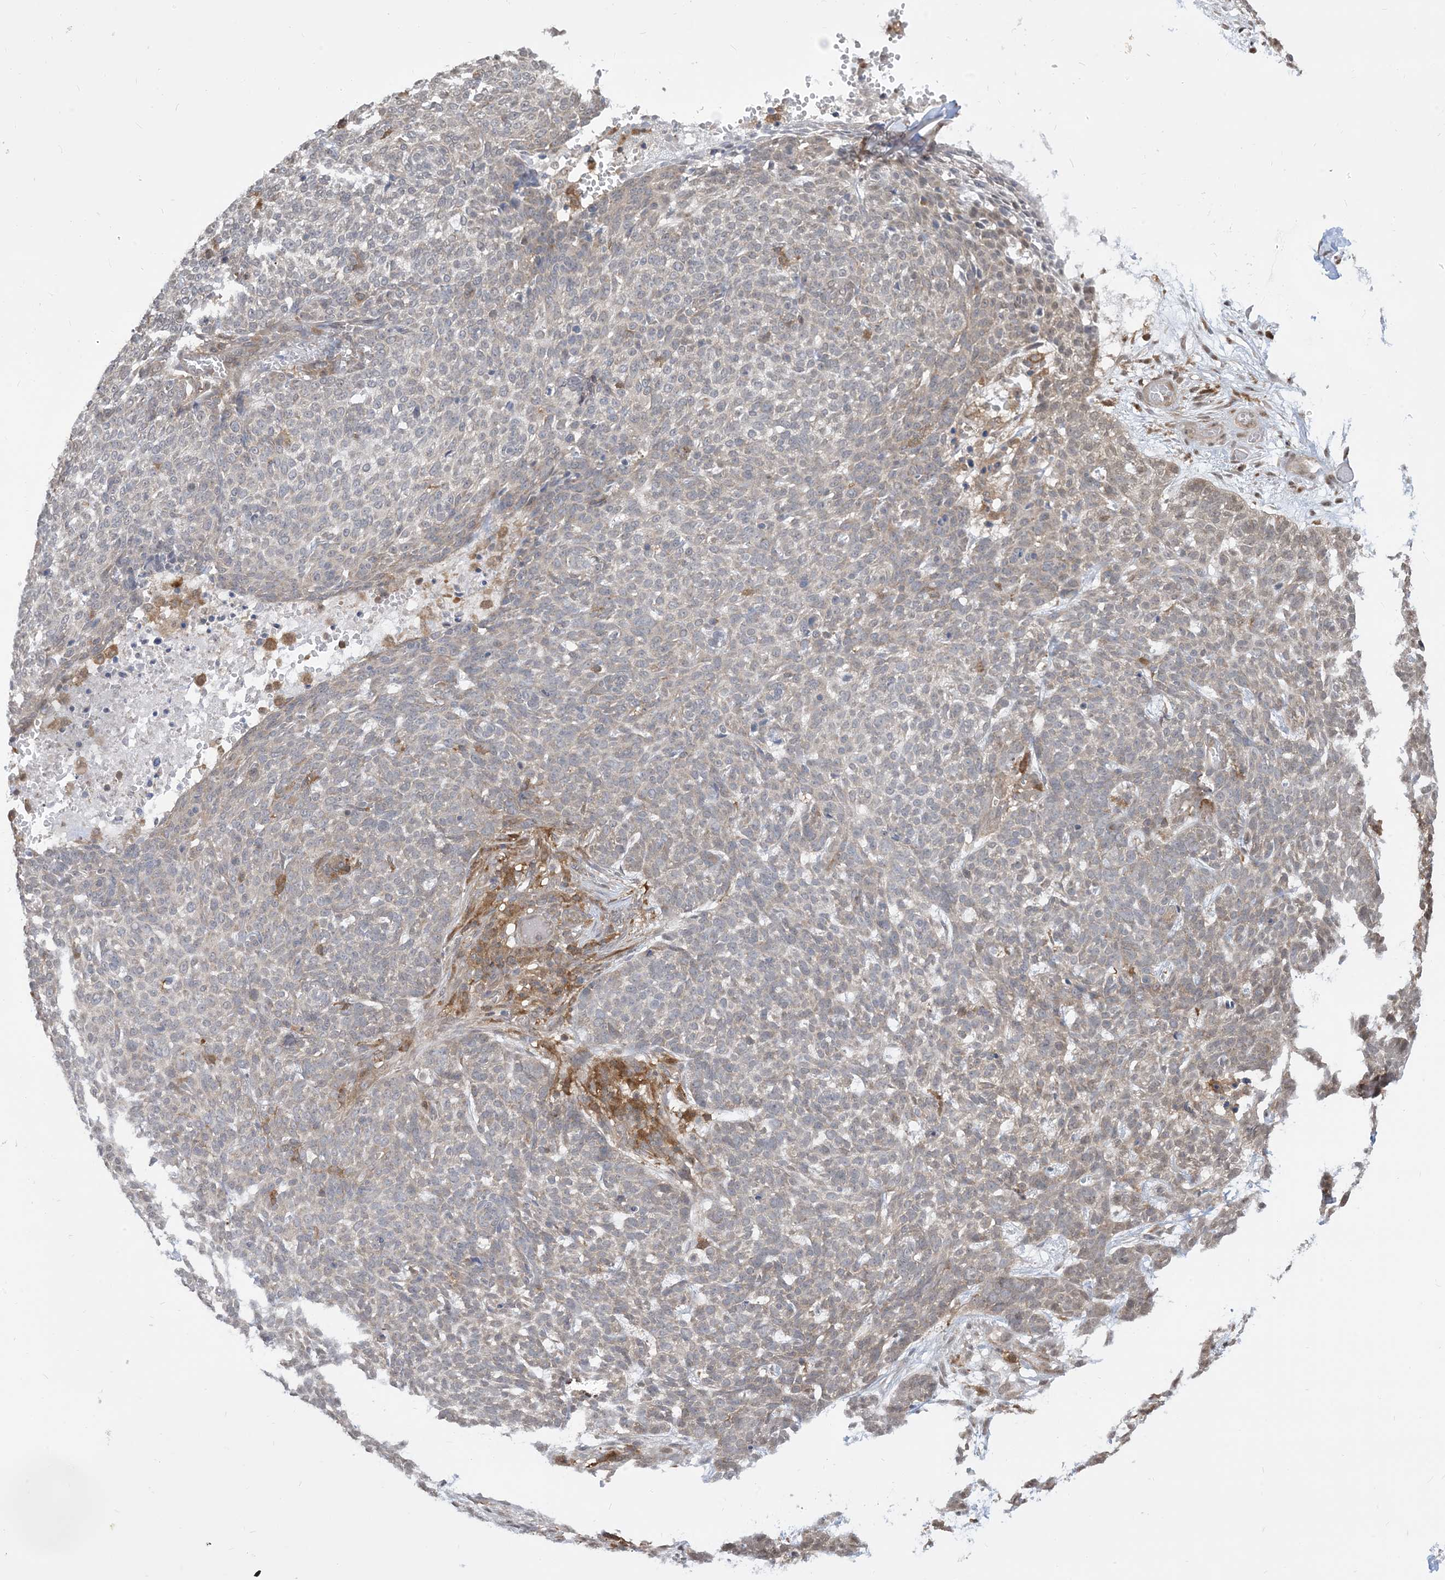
{"staining": {"intensity": "weak", "quantity": "<25%", "location": "cytoplasmic/membranous"}, "tissue": "skin cancer", "cell_type": "Tumor cells", "image_type": "cancer", "snomed": [{"axis": "morphology", "description": "Basal cell carcinoma"}, {"axis": "topography", "description": "Skin"}], "caption": "Skin basal cell carcinoma stained for a protein using immunohistochemistry (IHC) shows no staining tumor cells.", "gene": "CASP4", "patient": {"sex": "male", "age": 85}}